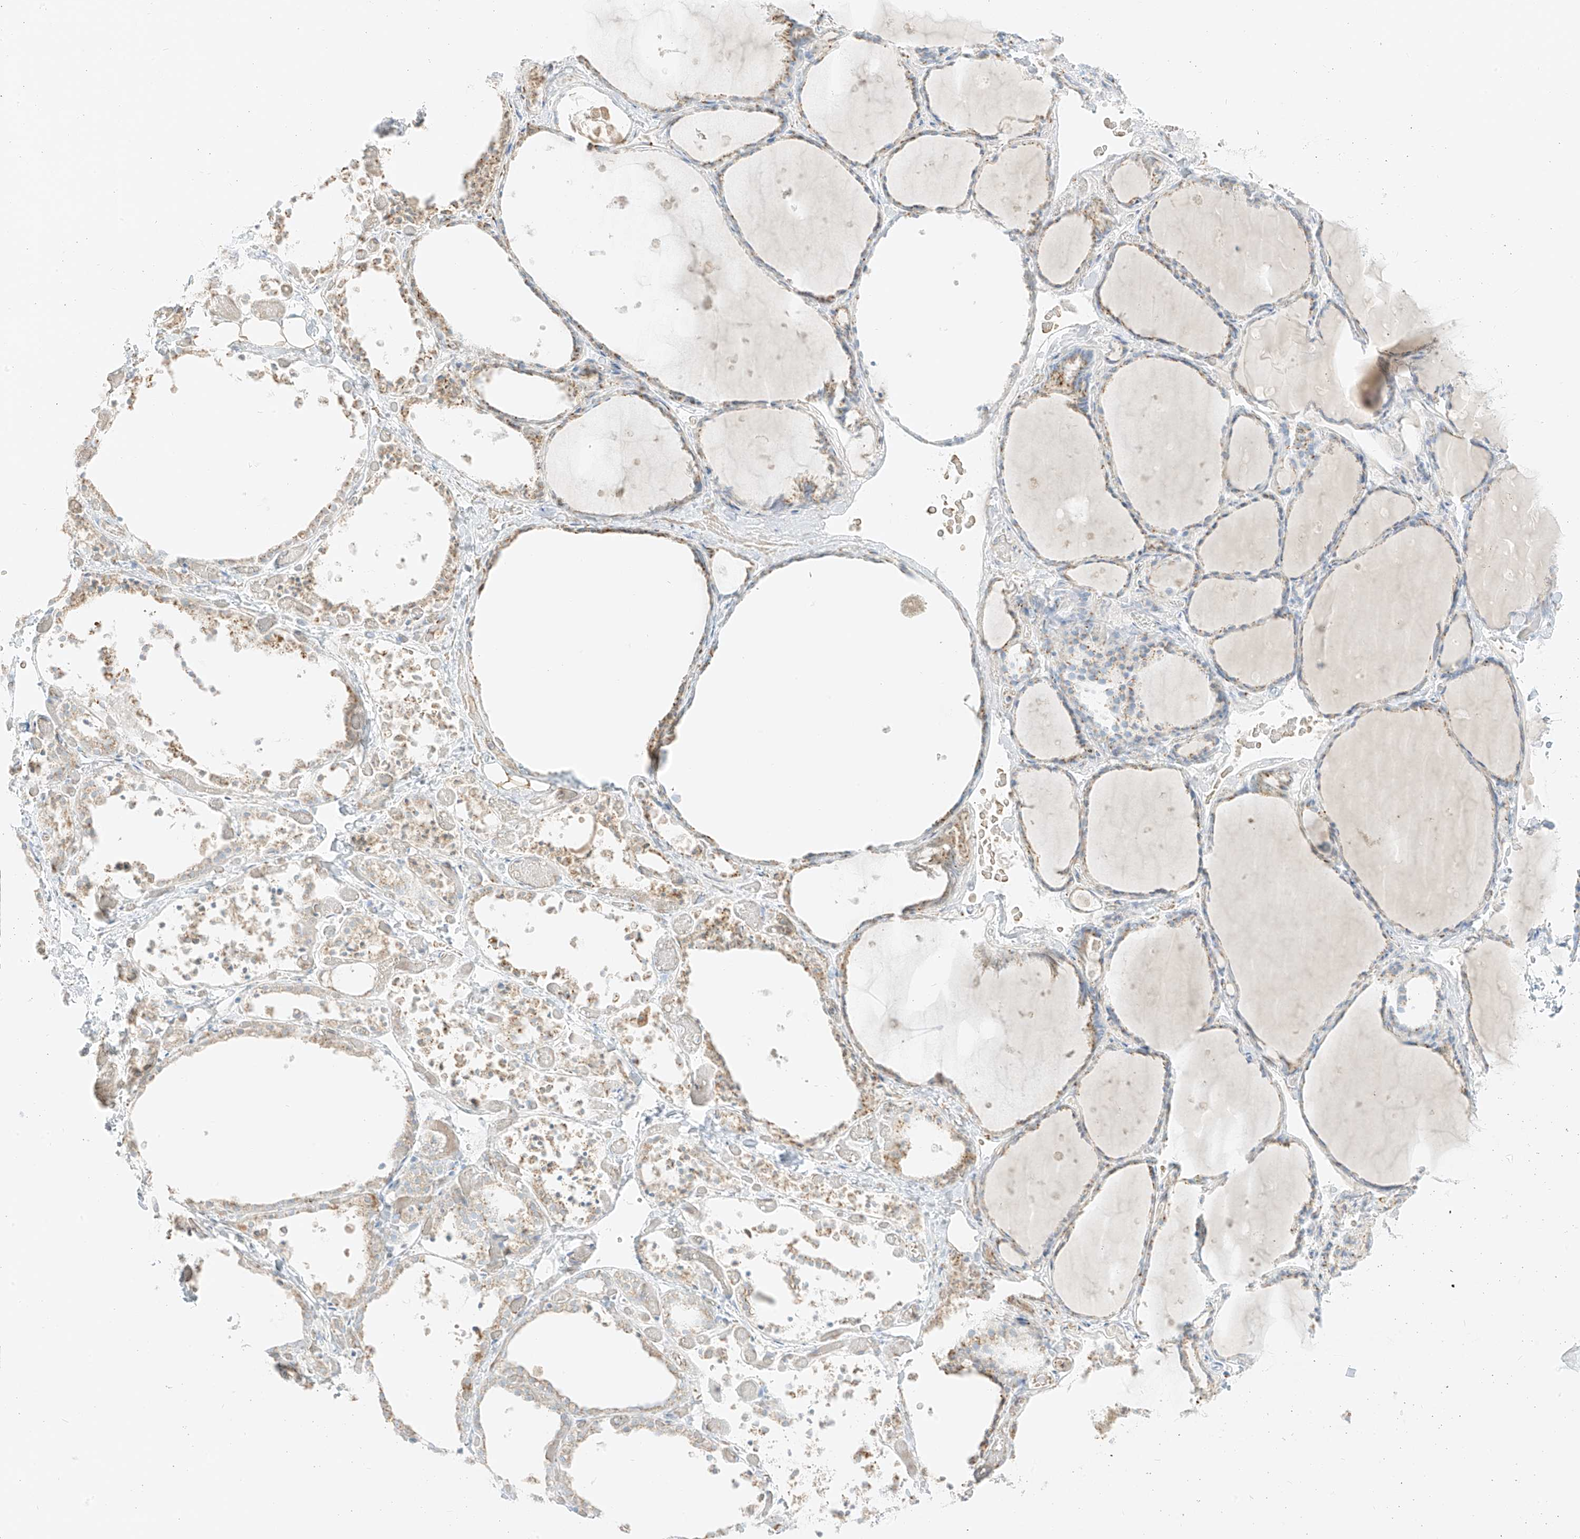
{"staining": {"intensity": "weak", "quantity": "25%-75%", "location": "cytoplasmic/membranous"}, "tissue": "thyroid gland", "cell_type": "Glandular cells", "image_type": "normal", "snomed": [{"axis": "morphology", "description": "Normal tissue, NOS"}, {"axis": "topography", "description": "Thyroid gland"}], "caption": "The immunohistochemical stain labels weak cytoplasmic/membranous expression in glandular cells of normal thyroid gland.", "gene": "TMEM87B", "patient": {"sex": "female", "age": 44}}